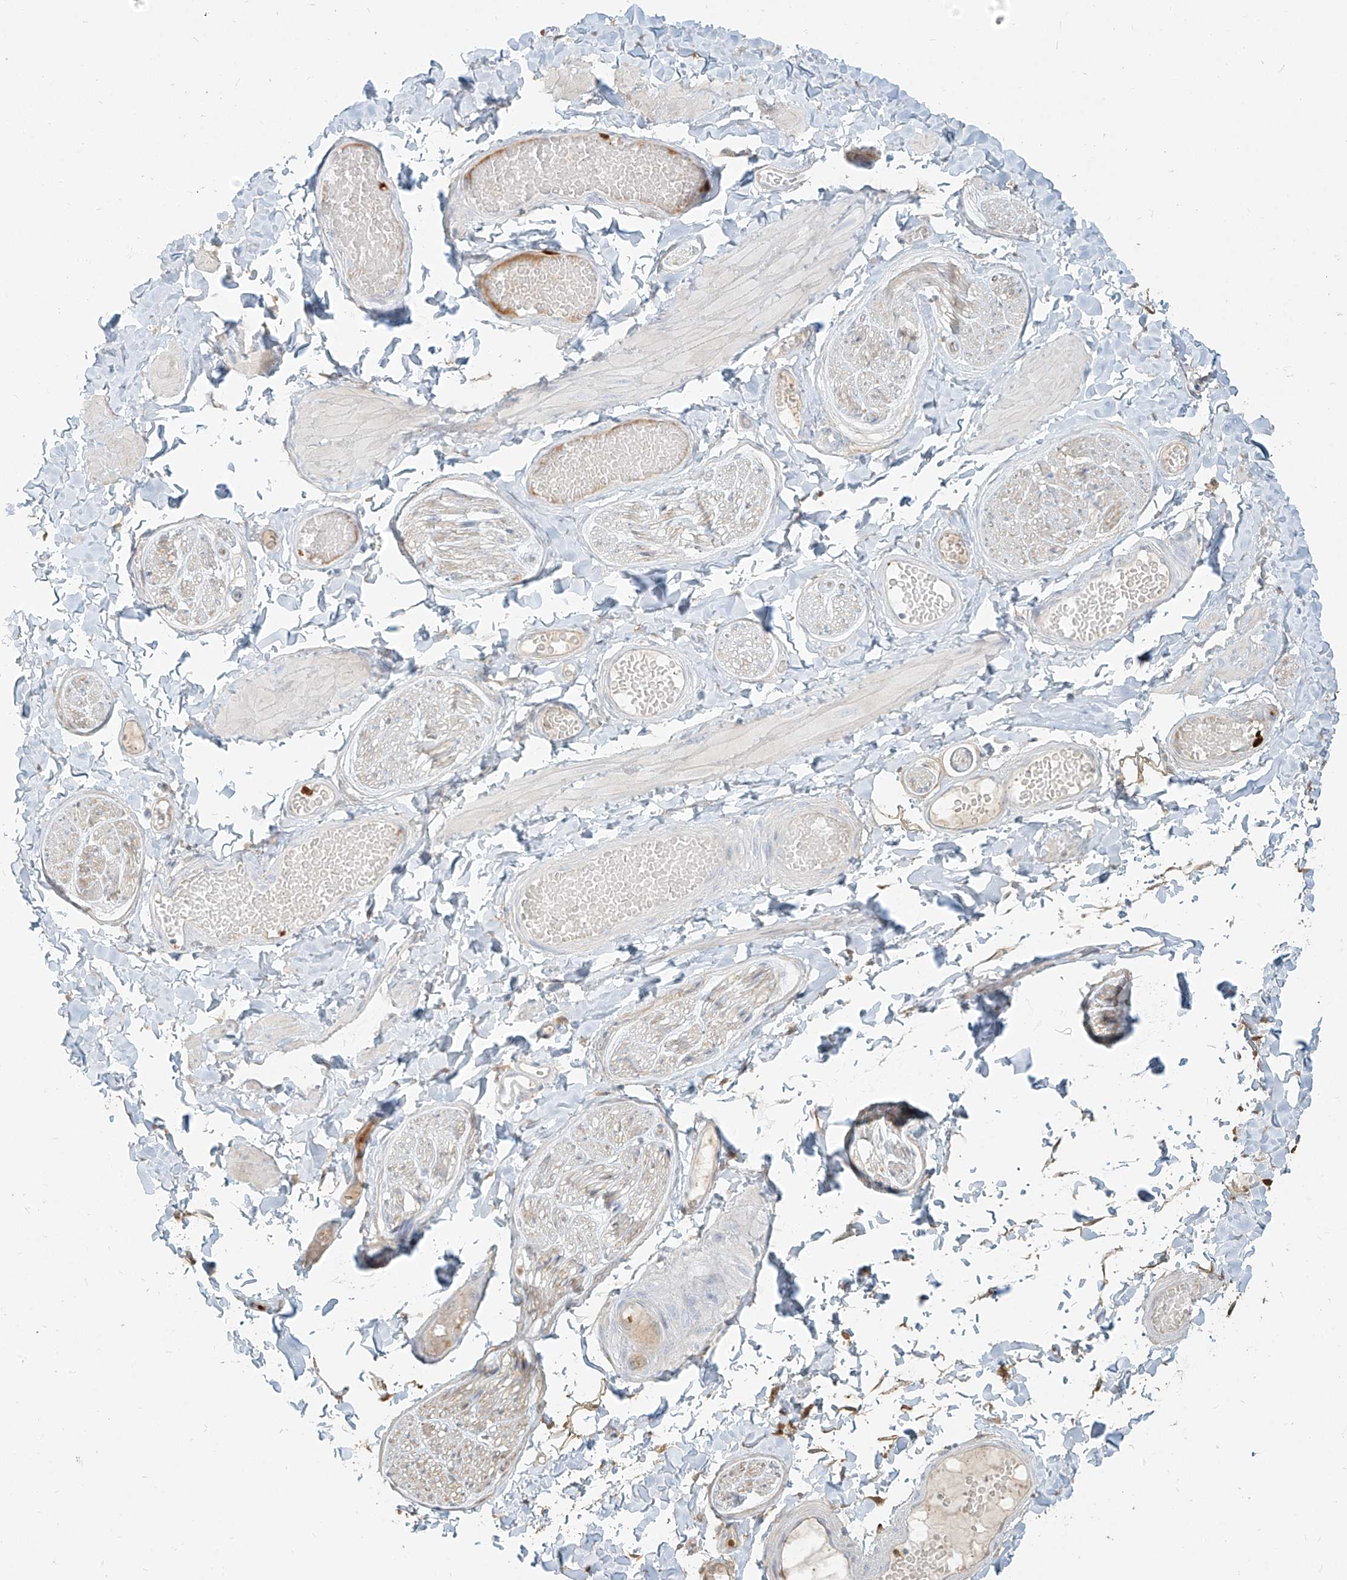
{"staining": {"intensity": "moderate", "quantity": ">75%", "location": "cytoplasmic/membranous"}, "tissue": "adipose tissue", "cell_type": "Adipocytes", "image_type": "normal", "snomed": [{"axis": "morphology", "description": "Normal tissue, NOS"}, {"axis": "topography", "description": "Adipose tissue"}, {"axis": "topography", "description": "Vascular tissue"}, {"axis": "topography", "description": "Peripheral nerve tissue"}], "caption": "DAB immunohistochemical staining of benign human adipose tissue reveals moderate cytoplasmic/membranous protein expression in about >75% of adipocytes.", "gene": "PGD", "patient": {"sex": "male", "age": 25}}